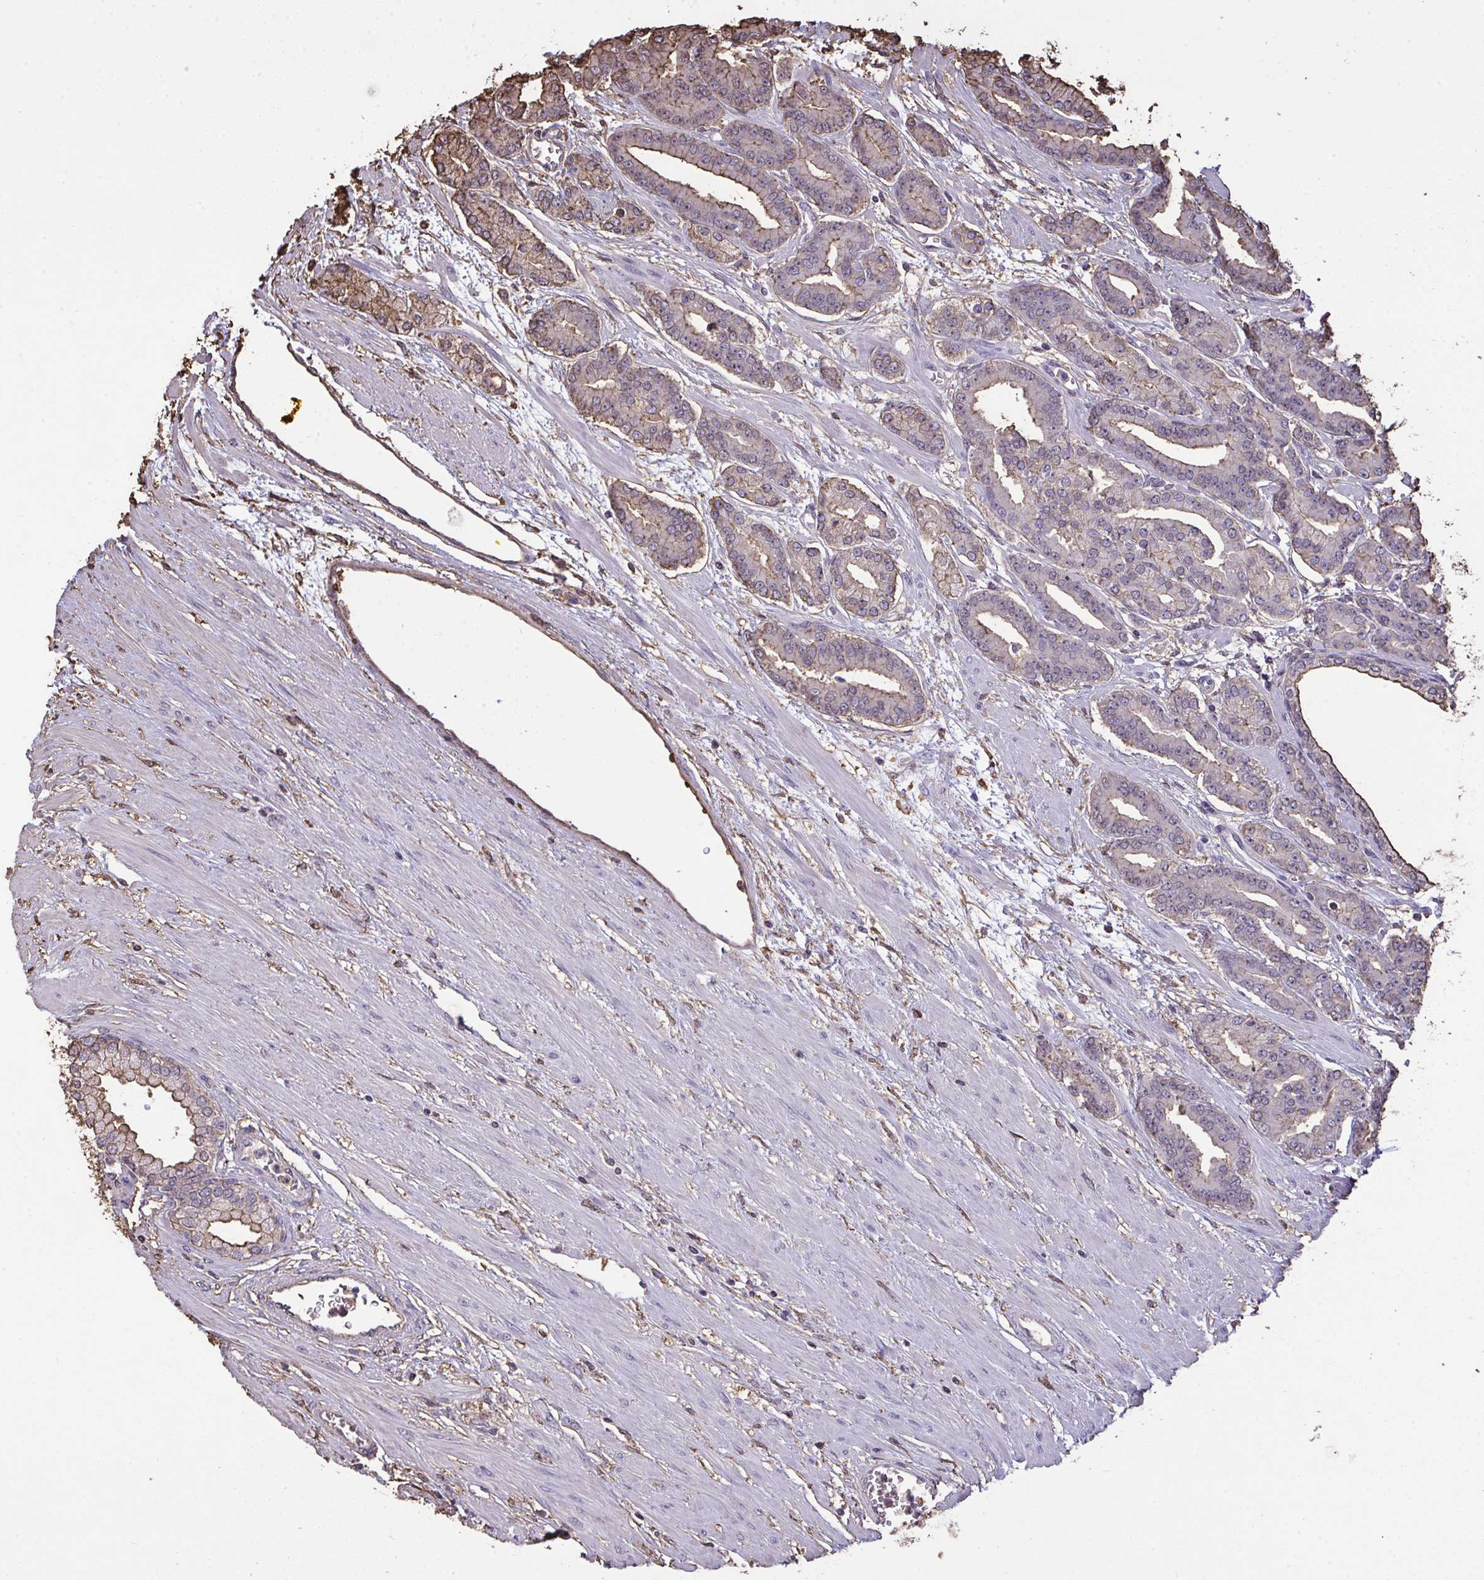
{"staining": {"intensity": "weak", "quantity": "<25%", "location": "cytoplasmic/membranous"}, "tissue": "prostate cancer", "cell_type": "Tumor cells", "image_type": "cancer", "snomed": [{"axis": "morphology", "description": "Adenocarcinoma, High grade"}, {"axis": "topography", "description": "Prostate"}], "caption": "Photomicrograph shows no significant protein expression in tumor cells of prostate cancer. (DAB immunohistochemistry visualized using brightfield microscopy, high magnification).", "gene": "ANXA5", "patient": {"sex": "male", "age": 60}}